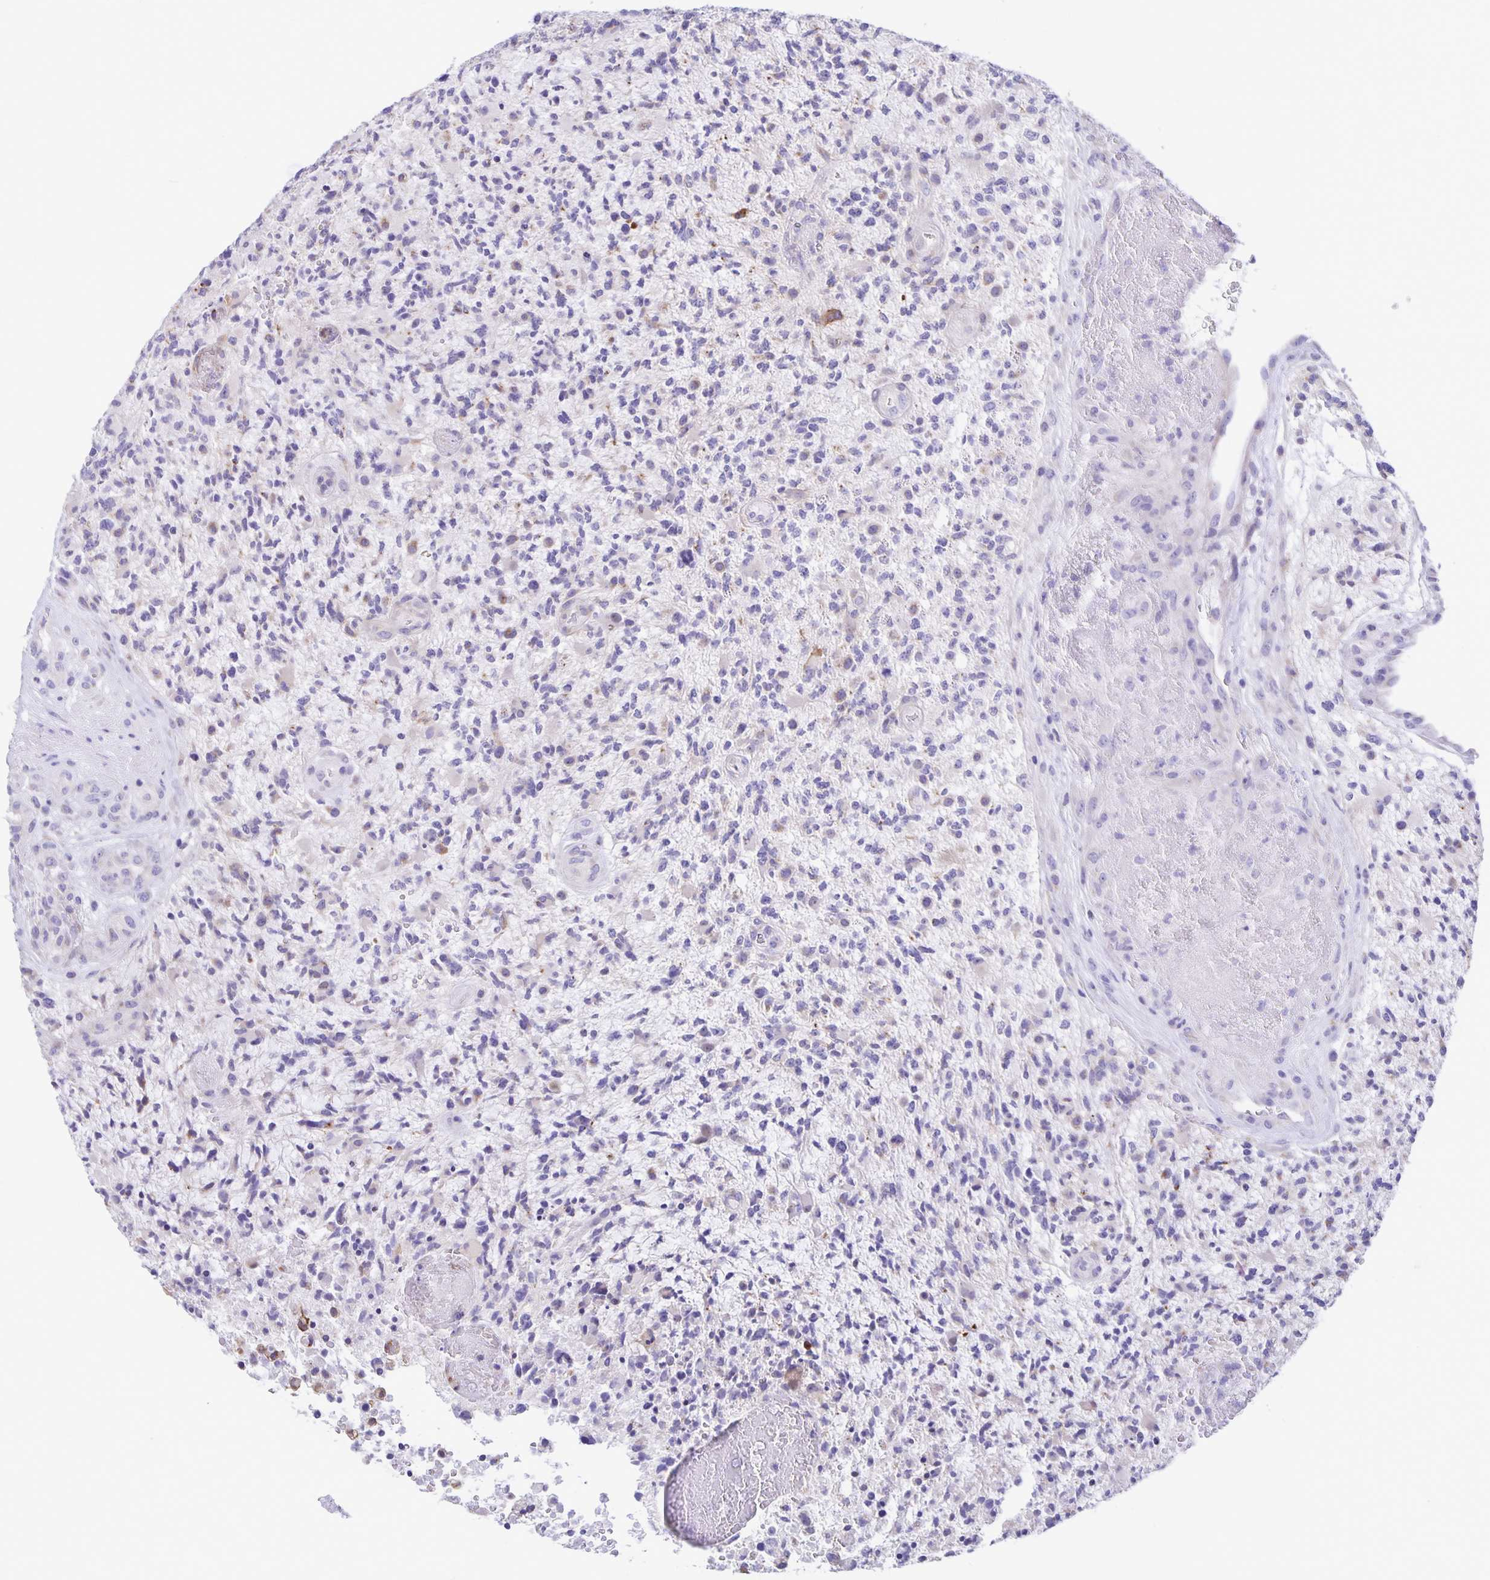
{"staining": {"intensity": "negative", "quantity": "none", "location": "none"}, "tissue": "glioma", "cell_type": "Tumor cells", "image_type": "cancer", "snomed": [{"axis": "morphology", "description": "Glioma, malignant, High grade"}, {"axis": "topography", "description": "Brain"}], "caption": "Tumor cells show no significant positivity in glioma.", "gene": "ERMN", "patient": {"sex": "female", "age": 71}}